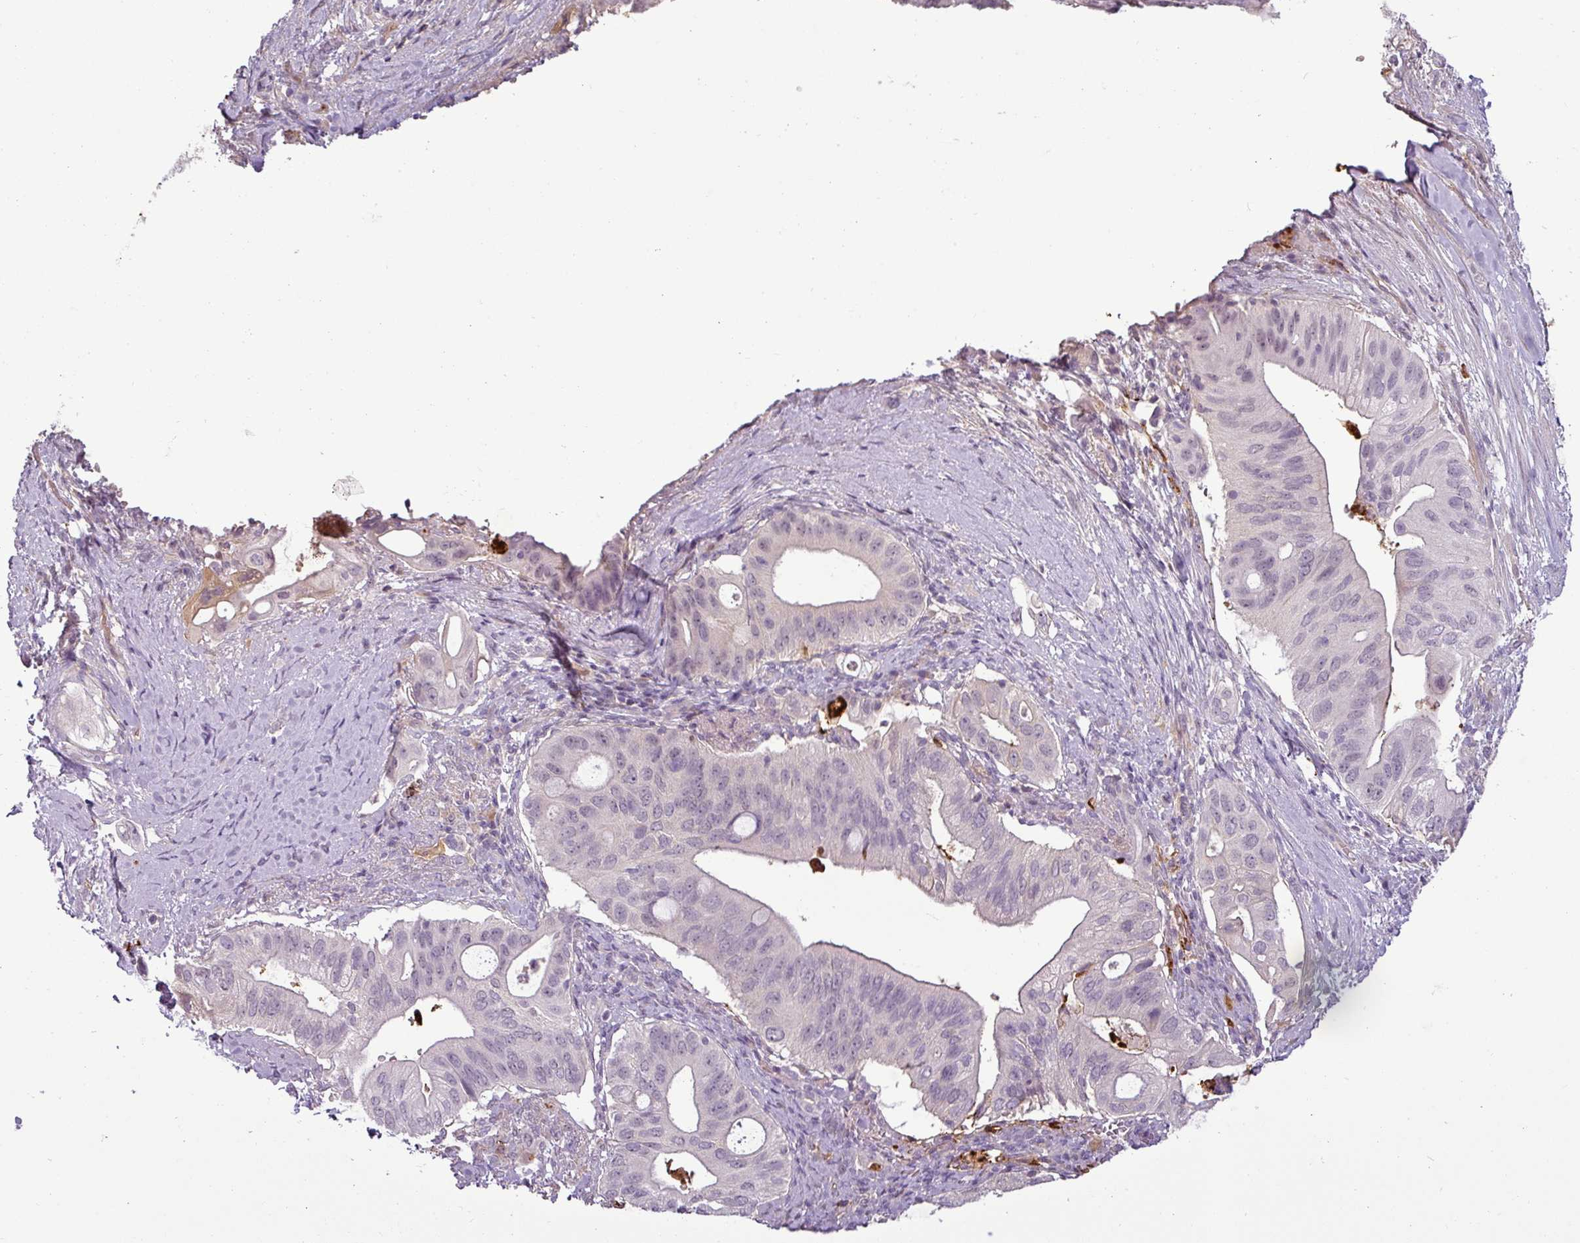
{"staining": {"intensity": "negative", "quantity": "none", "location": "none"}, "tissue": "pancreatic cancer", "cell_type": "Tumor cells", "image_type": "cancer", "snomed": [{"axis": "morphology", "description": "Adenocarcinoma, NOS"}, {"axis": "topography", "description": "Pancreas"}], "caption": "DAB (3,3'-diaminobenzidine) immunohistochemical staining of human pancreatic cancer (adenocarcinoma) shows no significant positivity in tumor cells.", "gene": "APOC1", "patient": {"sex": "female", "age": 72}}